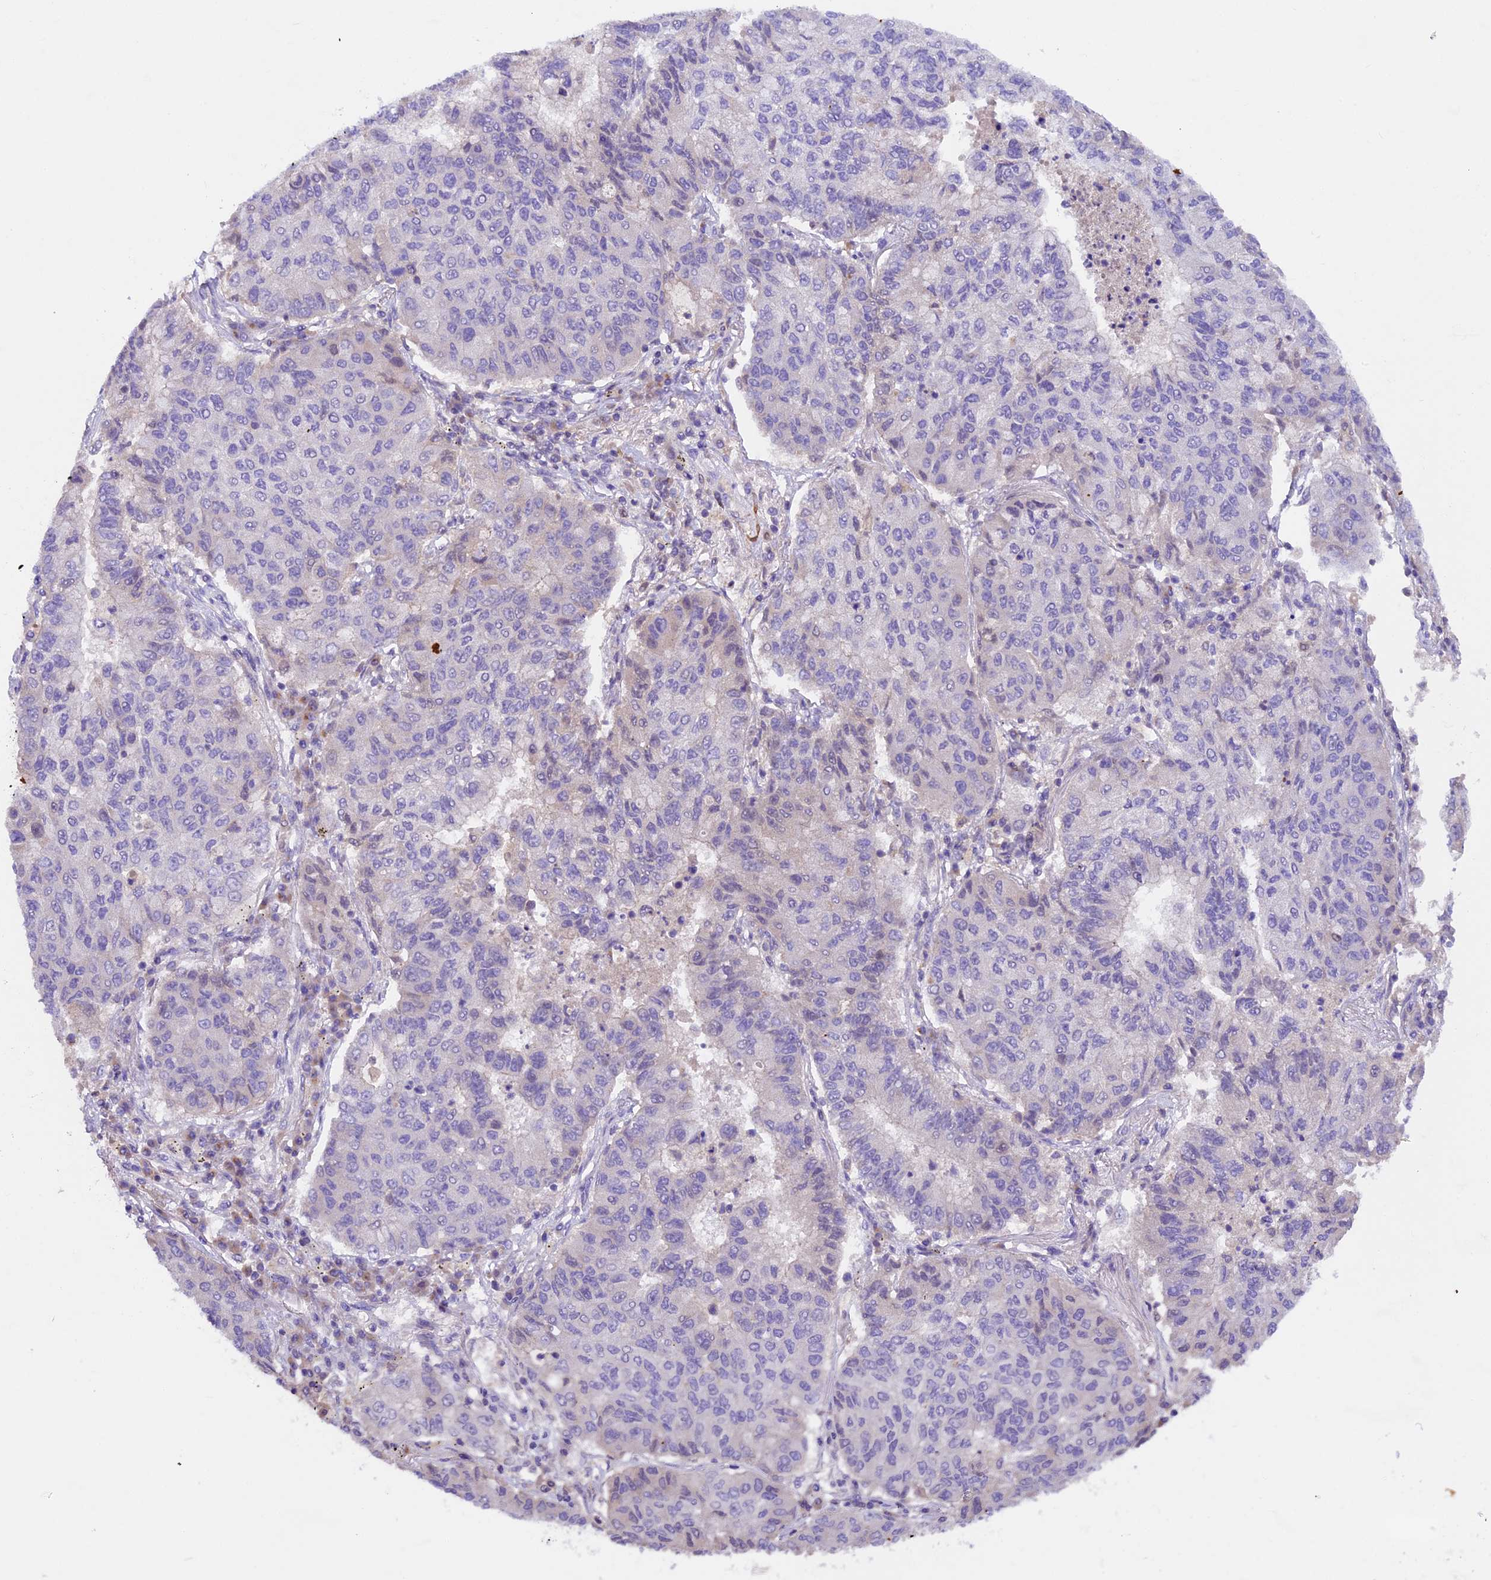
{"staining": {"intensity": "negative", "quantity": "none", "location": "none"}, "tissue": "lung cancer", "cell_type": "Tumor cells", "image_type": "cancer", "snomed": [{"axis": "morphology", "description": "Squamous cell carcinoma, NOS"}, {"axis": "topography", "description": "Lung"}], "caption": "A high-resolution image shows immunohistochemistry (IHC) staining of lung squamous cell carcinoma, which exhibits no significant positivity in tumor cells. Brightfield microscopy of immunohistochemistry stained with DAB (brown) and hematoxylin (blue), captured at high magnification.", "gene": "TBC1D1", "patient": {"sex": "male", "age": 74}}